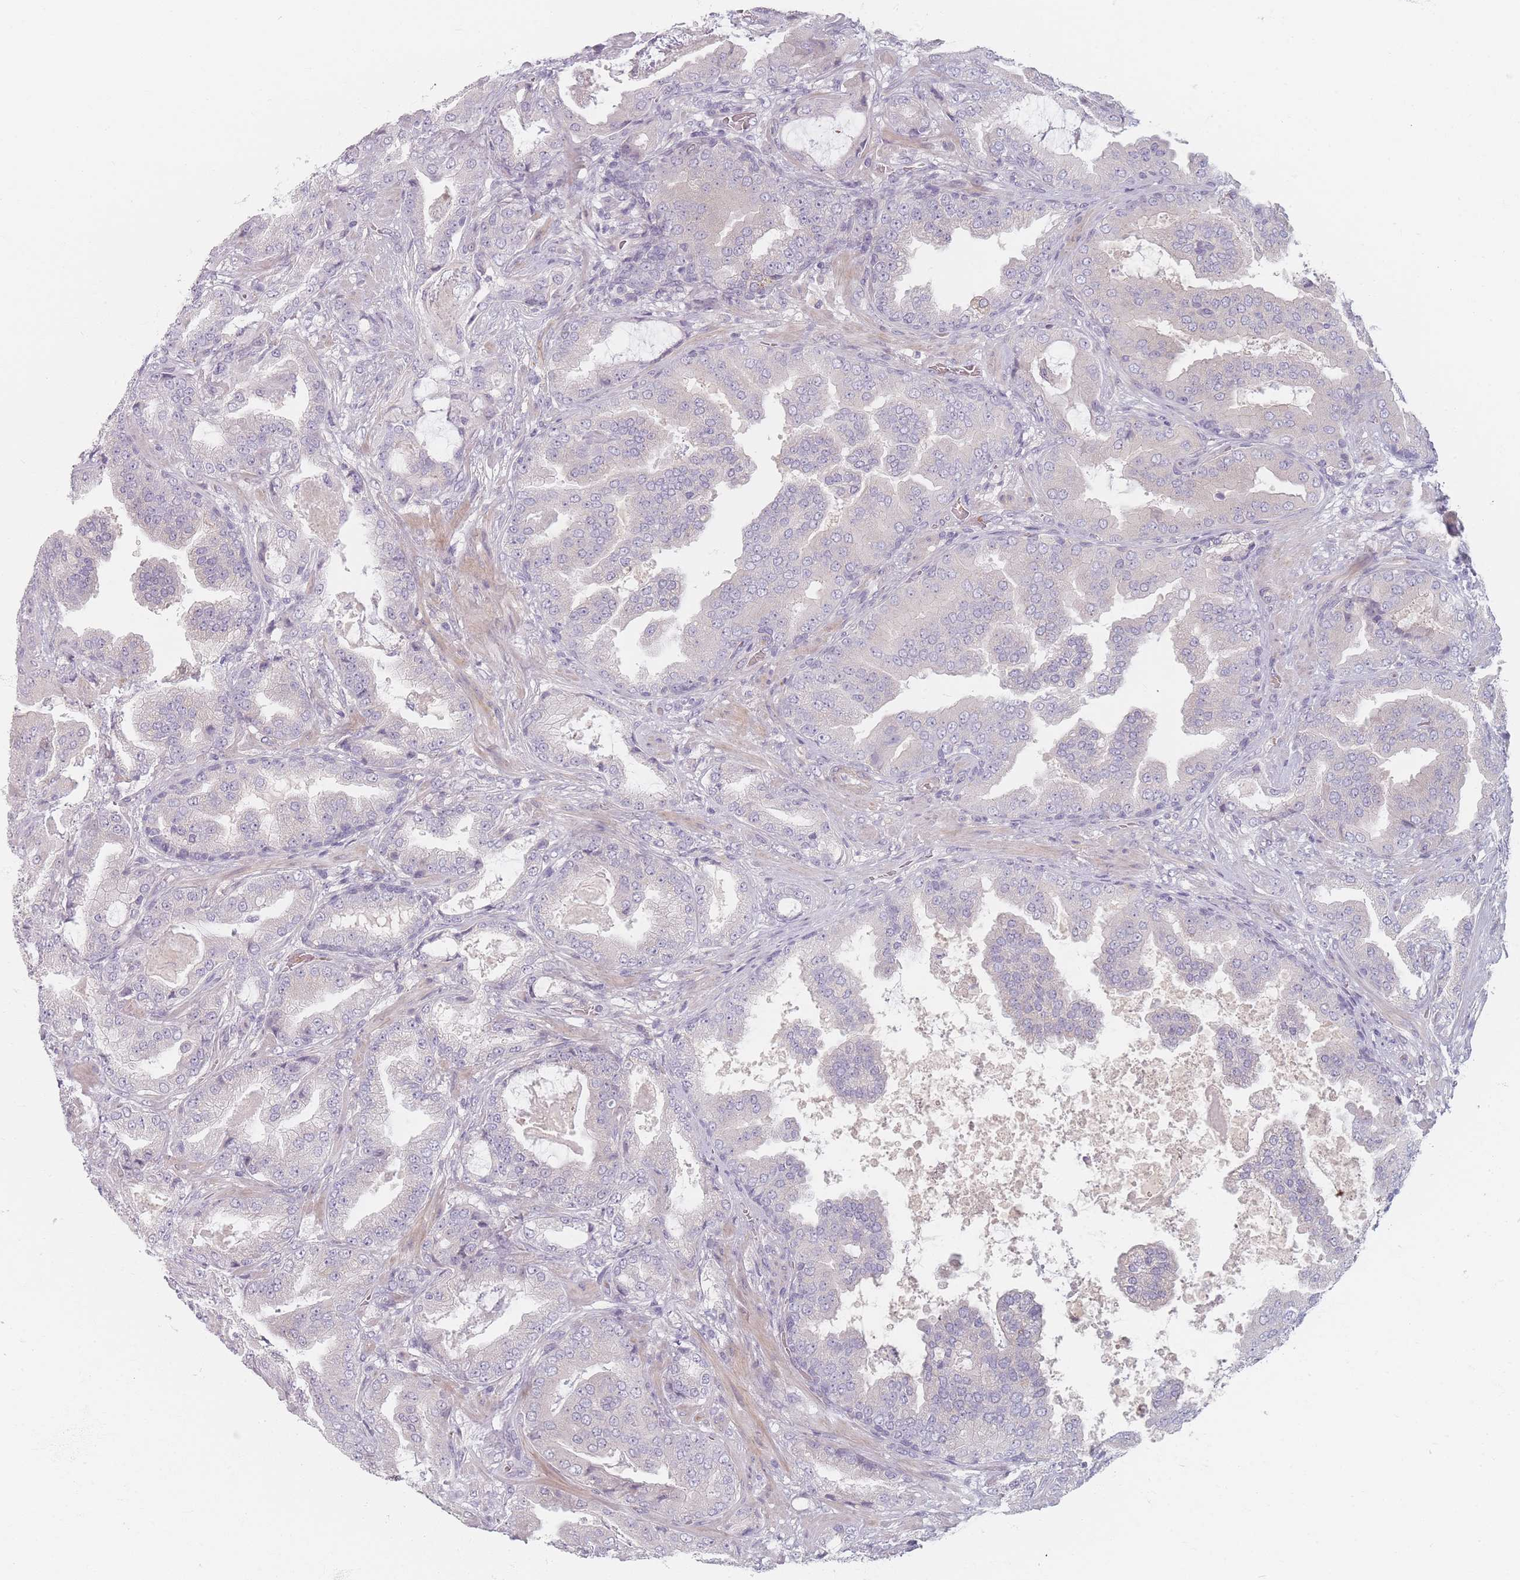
{"staining": {"intensity": "negative", "quantity": "none", "location": "none"}, "tissue": "prostate cancer", "cell_type": "Tumor cells", "image_type": "cancer", "snomed": [{"axis": "morphology", "description": "Adenocarcinoma, High grade"}, {"axis": "topography", "description": "Prostate"}], "caption": "An immunohistochemistry (IHC) histopathology image of high-grade adenocarcinoma (prostate) is shown. There is no staining in tumor cells of high-grade adenocarcinoma (prostate).", "gene": "TMOD1", "patient": {"sex": "male", "age": 68}}